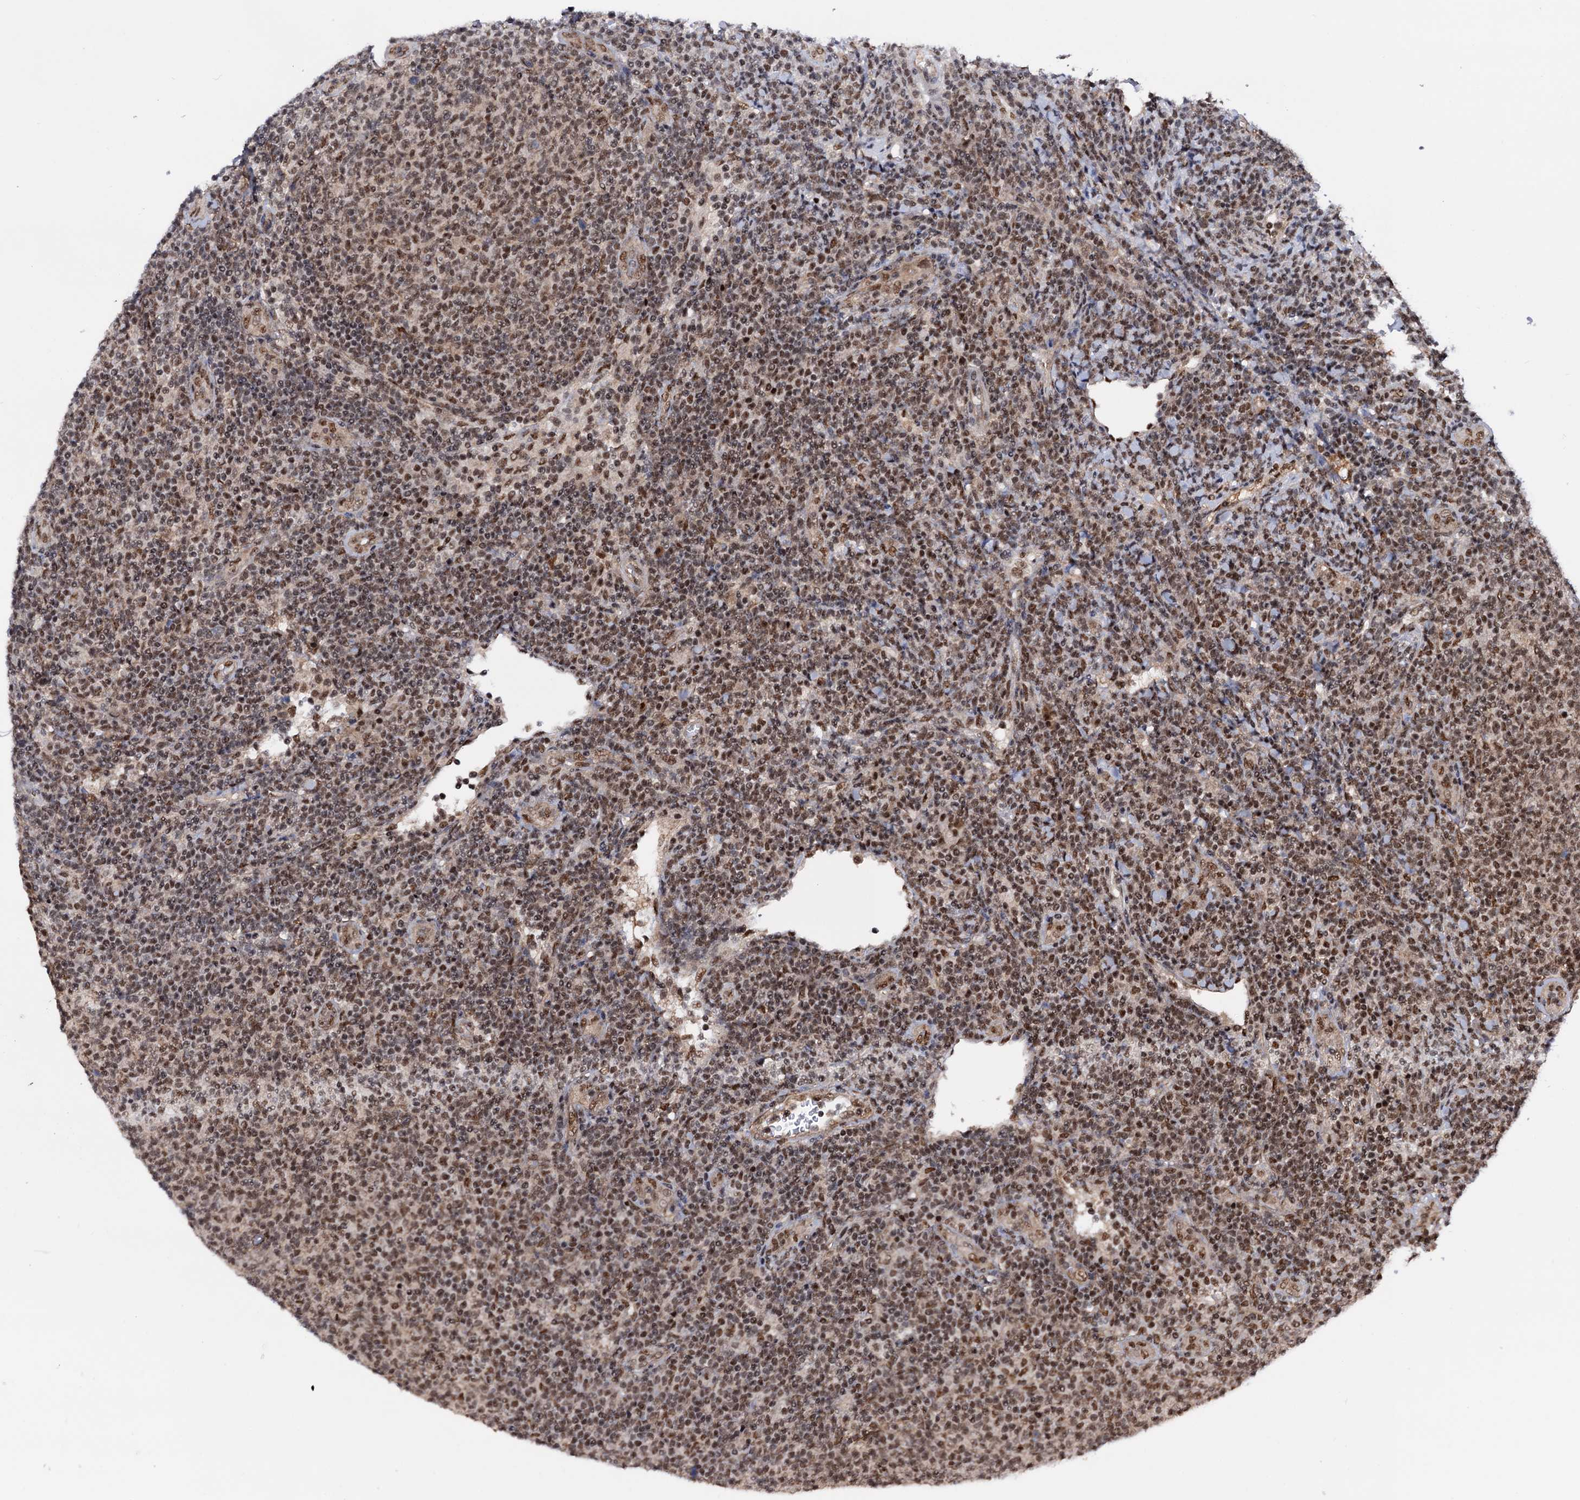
{"staining": {"intensity": "moderate", "quantity": ">75%", "location": "nuclear"}, "tissue": "lymphoma", "cell_type": "Tumor cells", "image_type": "cancer", "snomed": [{"axis": "morphology", "description": "Malignant lymphoma, non-Hodgkin's type, Low grade"}, {"axis": "topography", "description": "Lymph node"}], "caption": "Tumor cells display moderate nuclear staining in about >75% of cells in low-grade malignant lymphoma, non-Hodgkin's type. (DAB = brown stain, brightfield microscopy at high magnification).", "gene": "TBC1D12", "patient": {"sex": "male", "age": 66}}